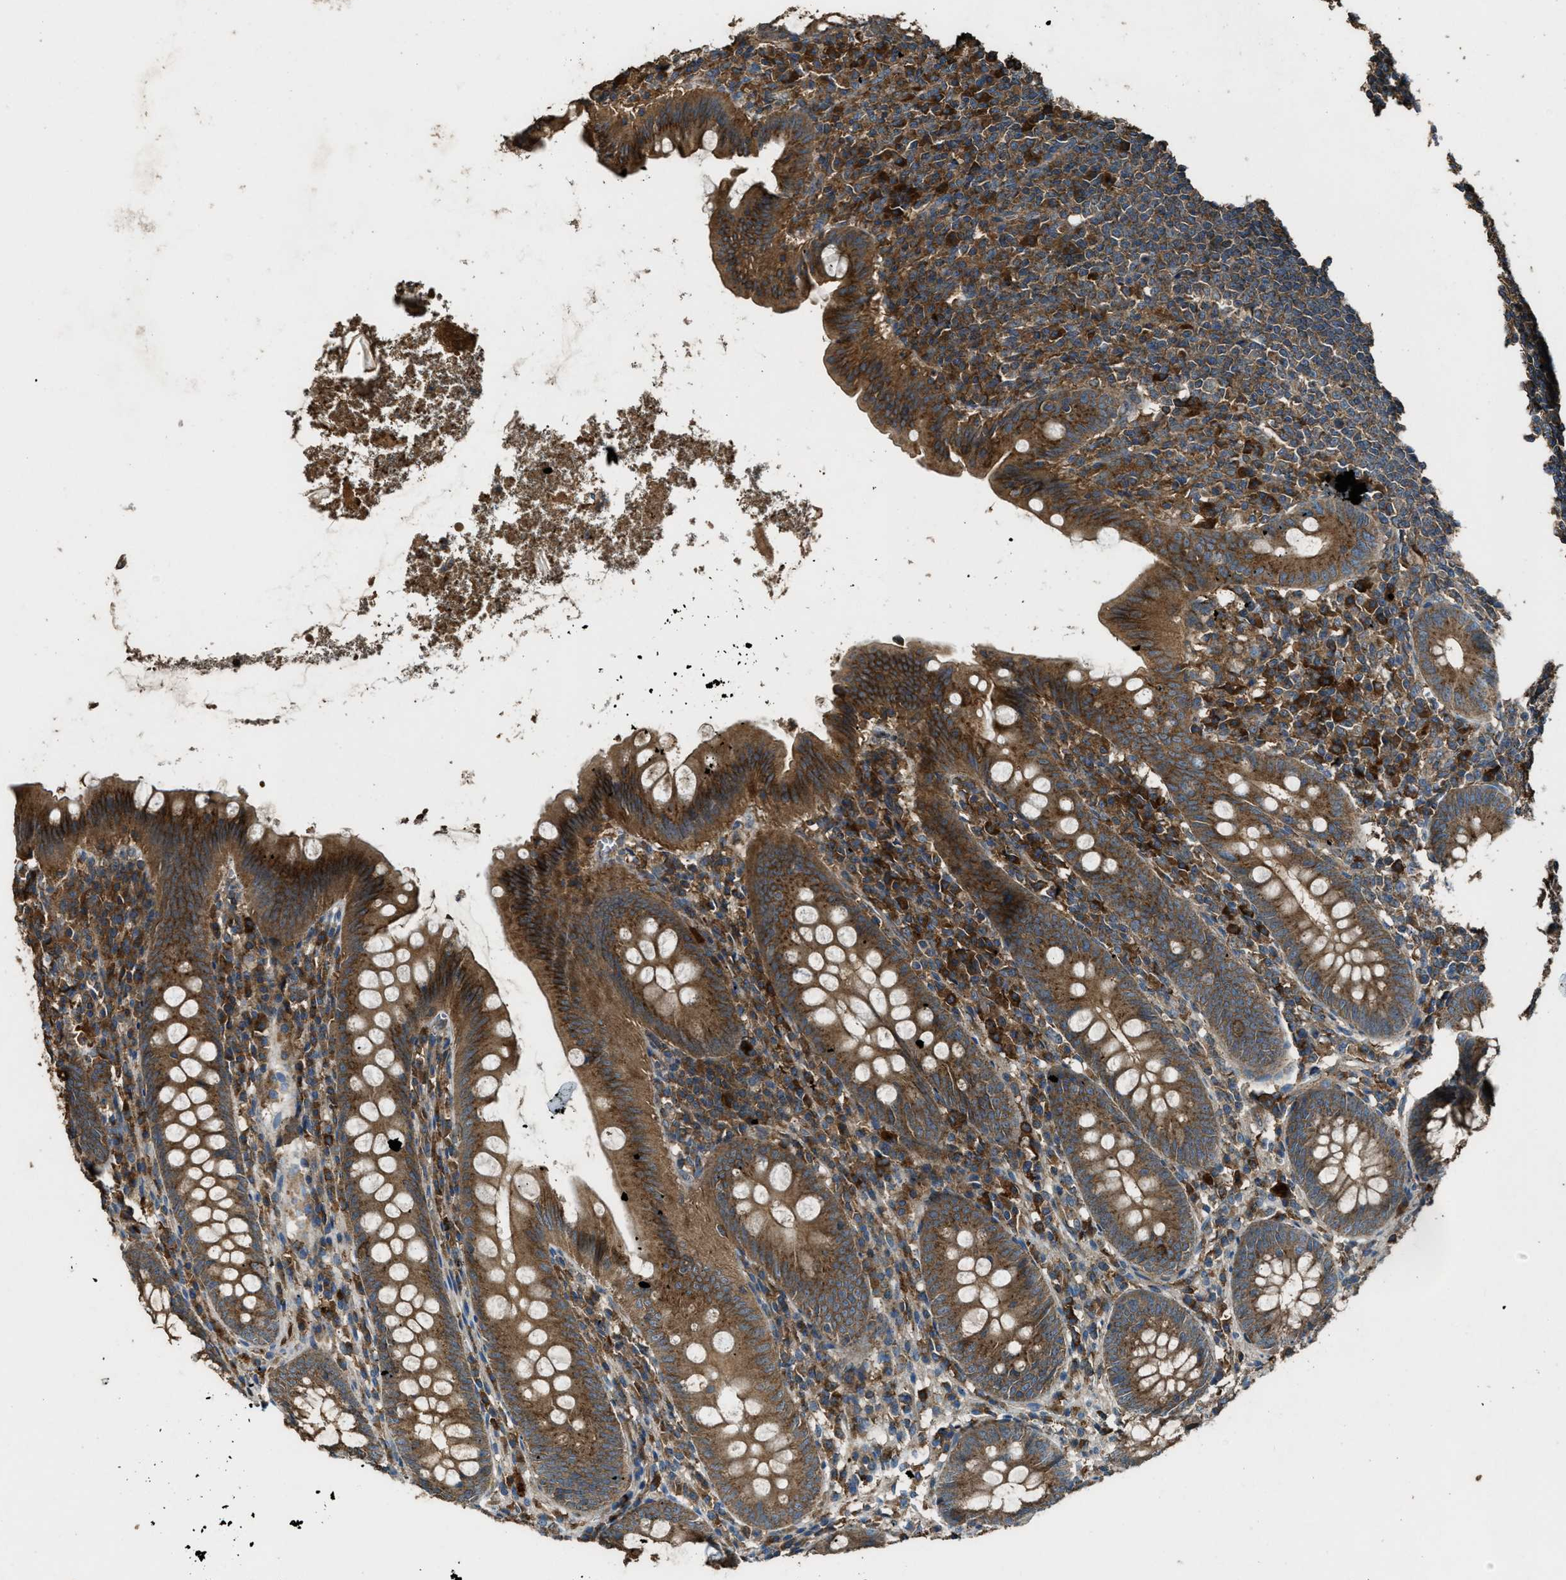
{"staining": {"intensity": "moderate", "quantity": ">75%", "location": "cytoplasmic/membranous"}, "tissue": "appendix", "cell_type": "Glandular cells", "image_type": "normal", "snomed": [{"axis": "morphology", "description": "Normal tissue, NOS"}, {"axis": "topography", "description": "Appendix"}], "caption": "This image demonstrates normal appendix stained with immunohistochemistry to label a protein in brown. The cytoplasmic/membranous of glandular cells show moderate positivity for the protein. Nuclei are counter-stained blue.", "gene": "MAP3K8", "patient": {"sex": "male", "age": 56}}